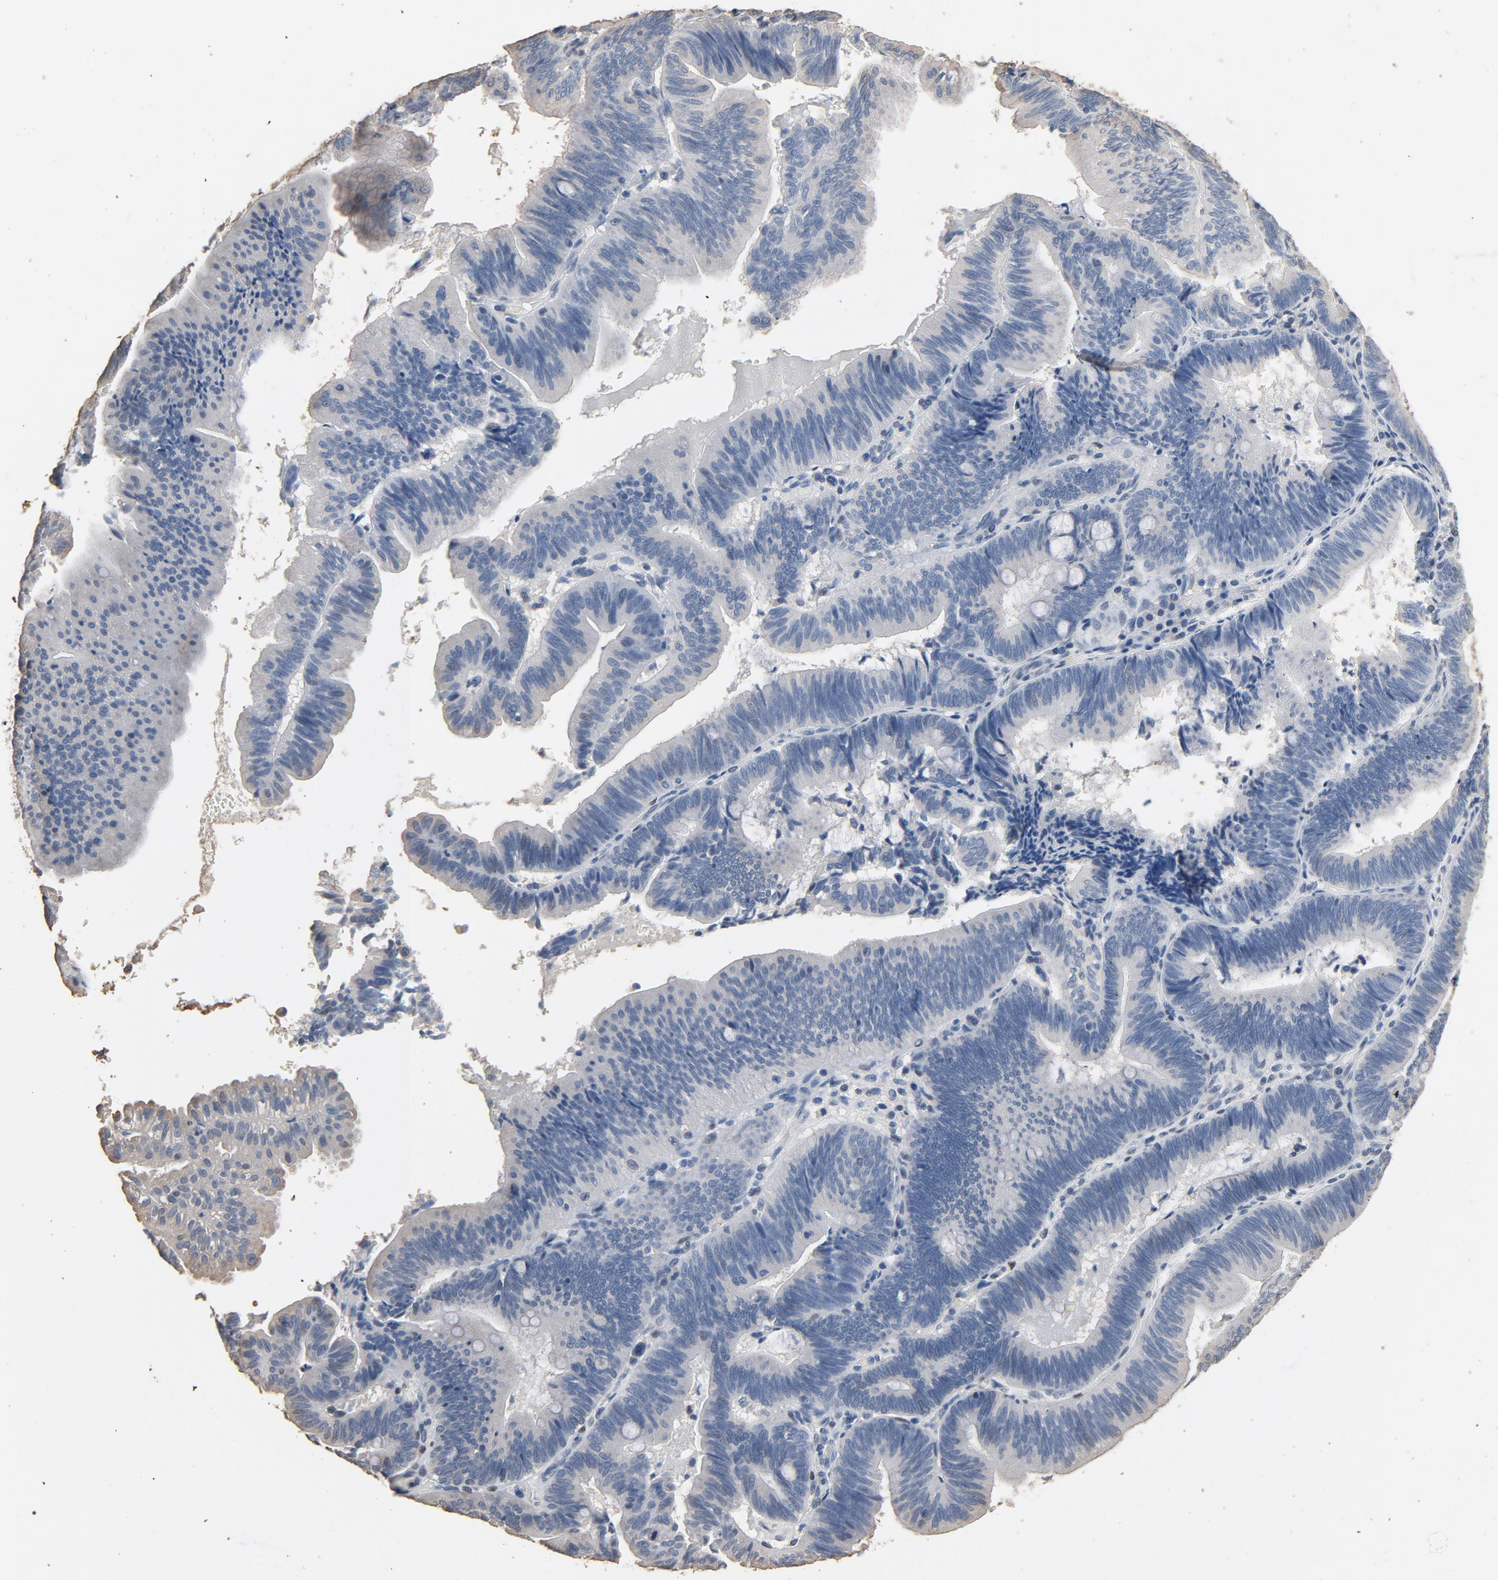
{"staining": {"intensity": "weak", "quantity": "<25%", "location": "cytoplasmic/membranous"}, "tissue": "pancreatic cancer", "cell_type": "Tumor cells", "image_type": "cancer", "snomed": [{"axis": "morphology", "description": "Adenocarcinoma, NOS"}, {"axis": "topography", "description": "Pancreas"}], "caption": "Tumor cells show no significant staining in adenocarcinoma (pancreatic).", "gene": "SOX6", "patient": {"sex": "male", "age": 82}}